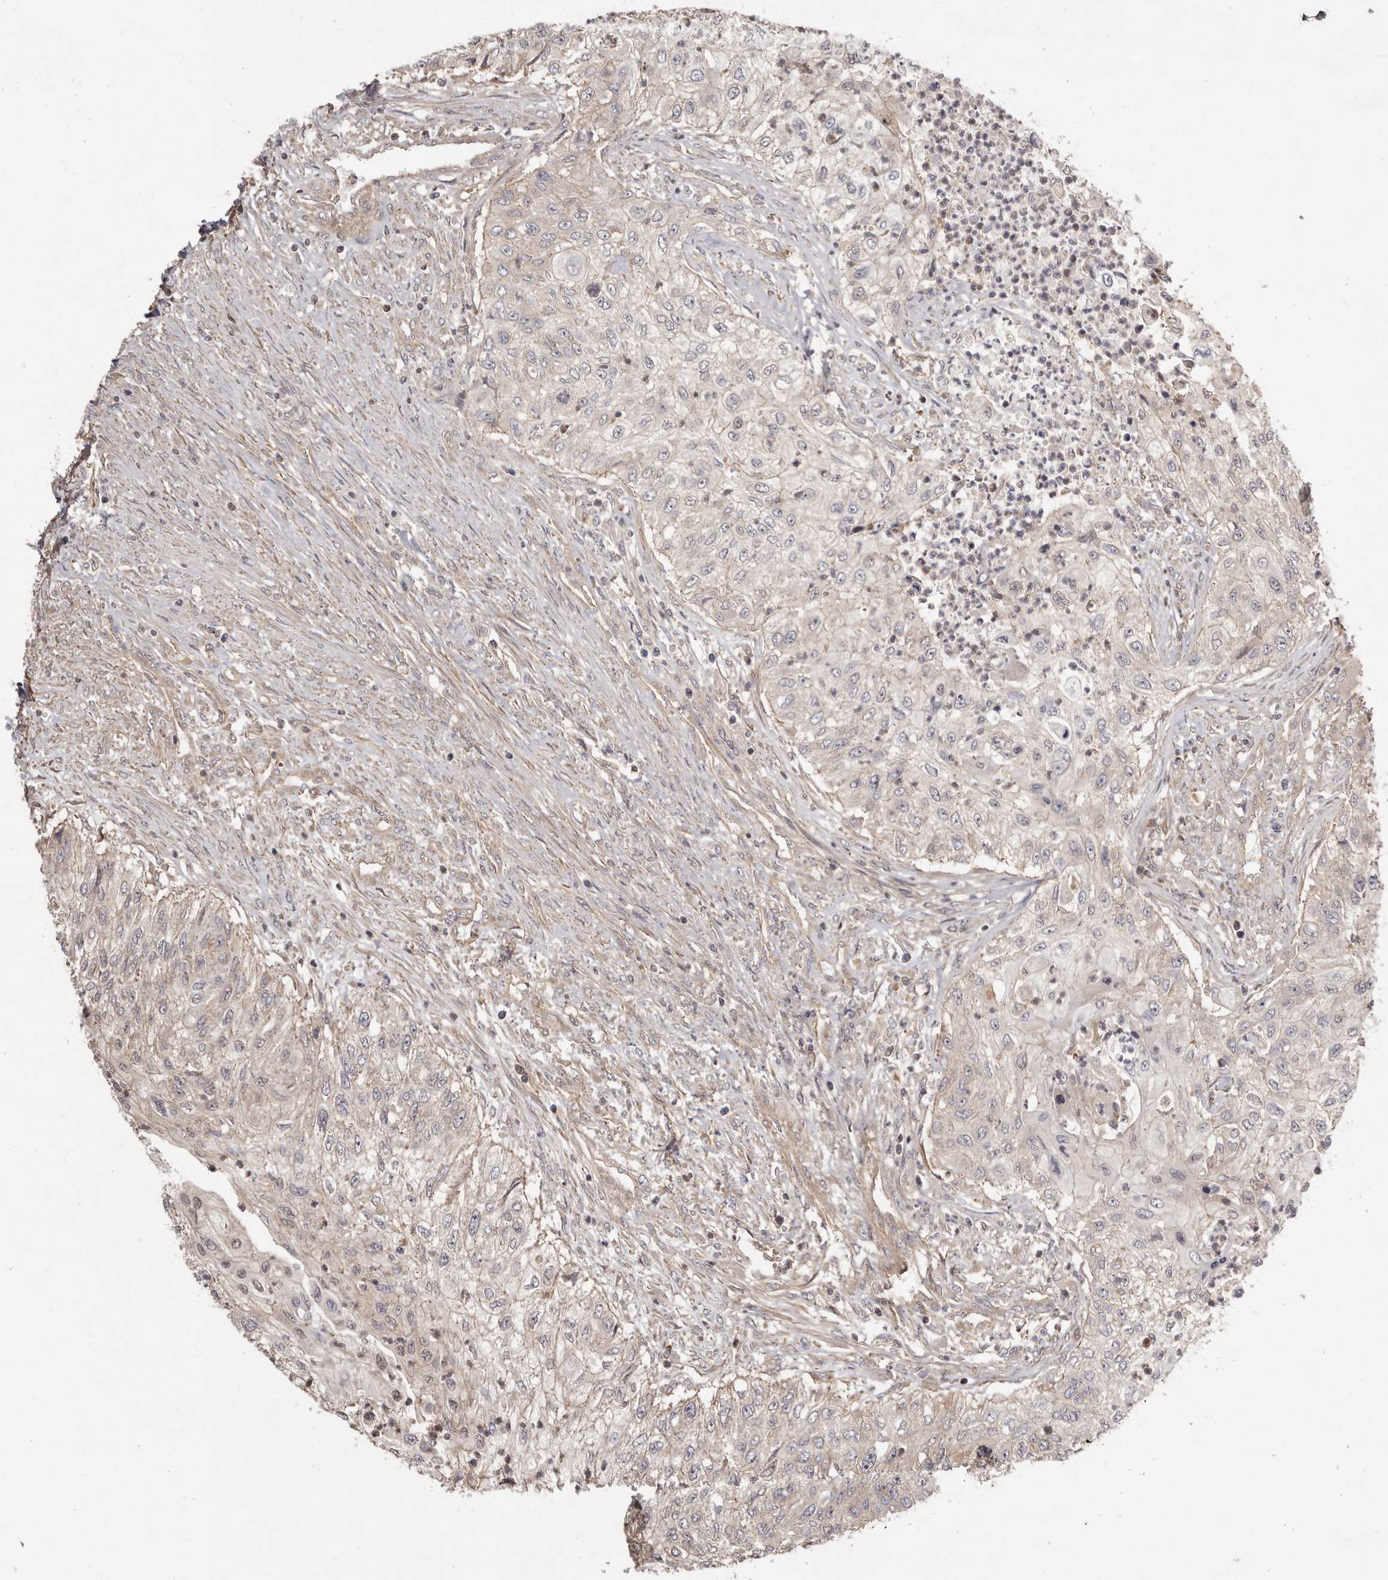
{"staining": {"intensity": "negative", "quantity": "none", "location": "none"}, "tissue": "urothelial cancer", "cell_type": "Tumor cells", "image_type": "cancer", "snomed": [{"axis": "morphology", "description": "Urothelial carcinoma, High grade"}, {"axis": "topography", "description": "Urinary bladder"}], "caption": "This is an immunohistochemistry (IHC) image of human urothelial carcinoma (high-grade). There is no staining in tumor cells.", "gene": "NFKBIA", "patient": {"sex": "female", "age": 60}}